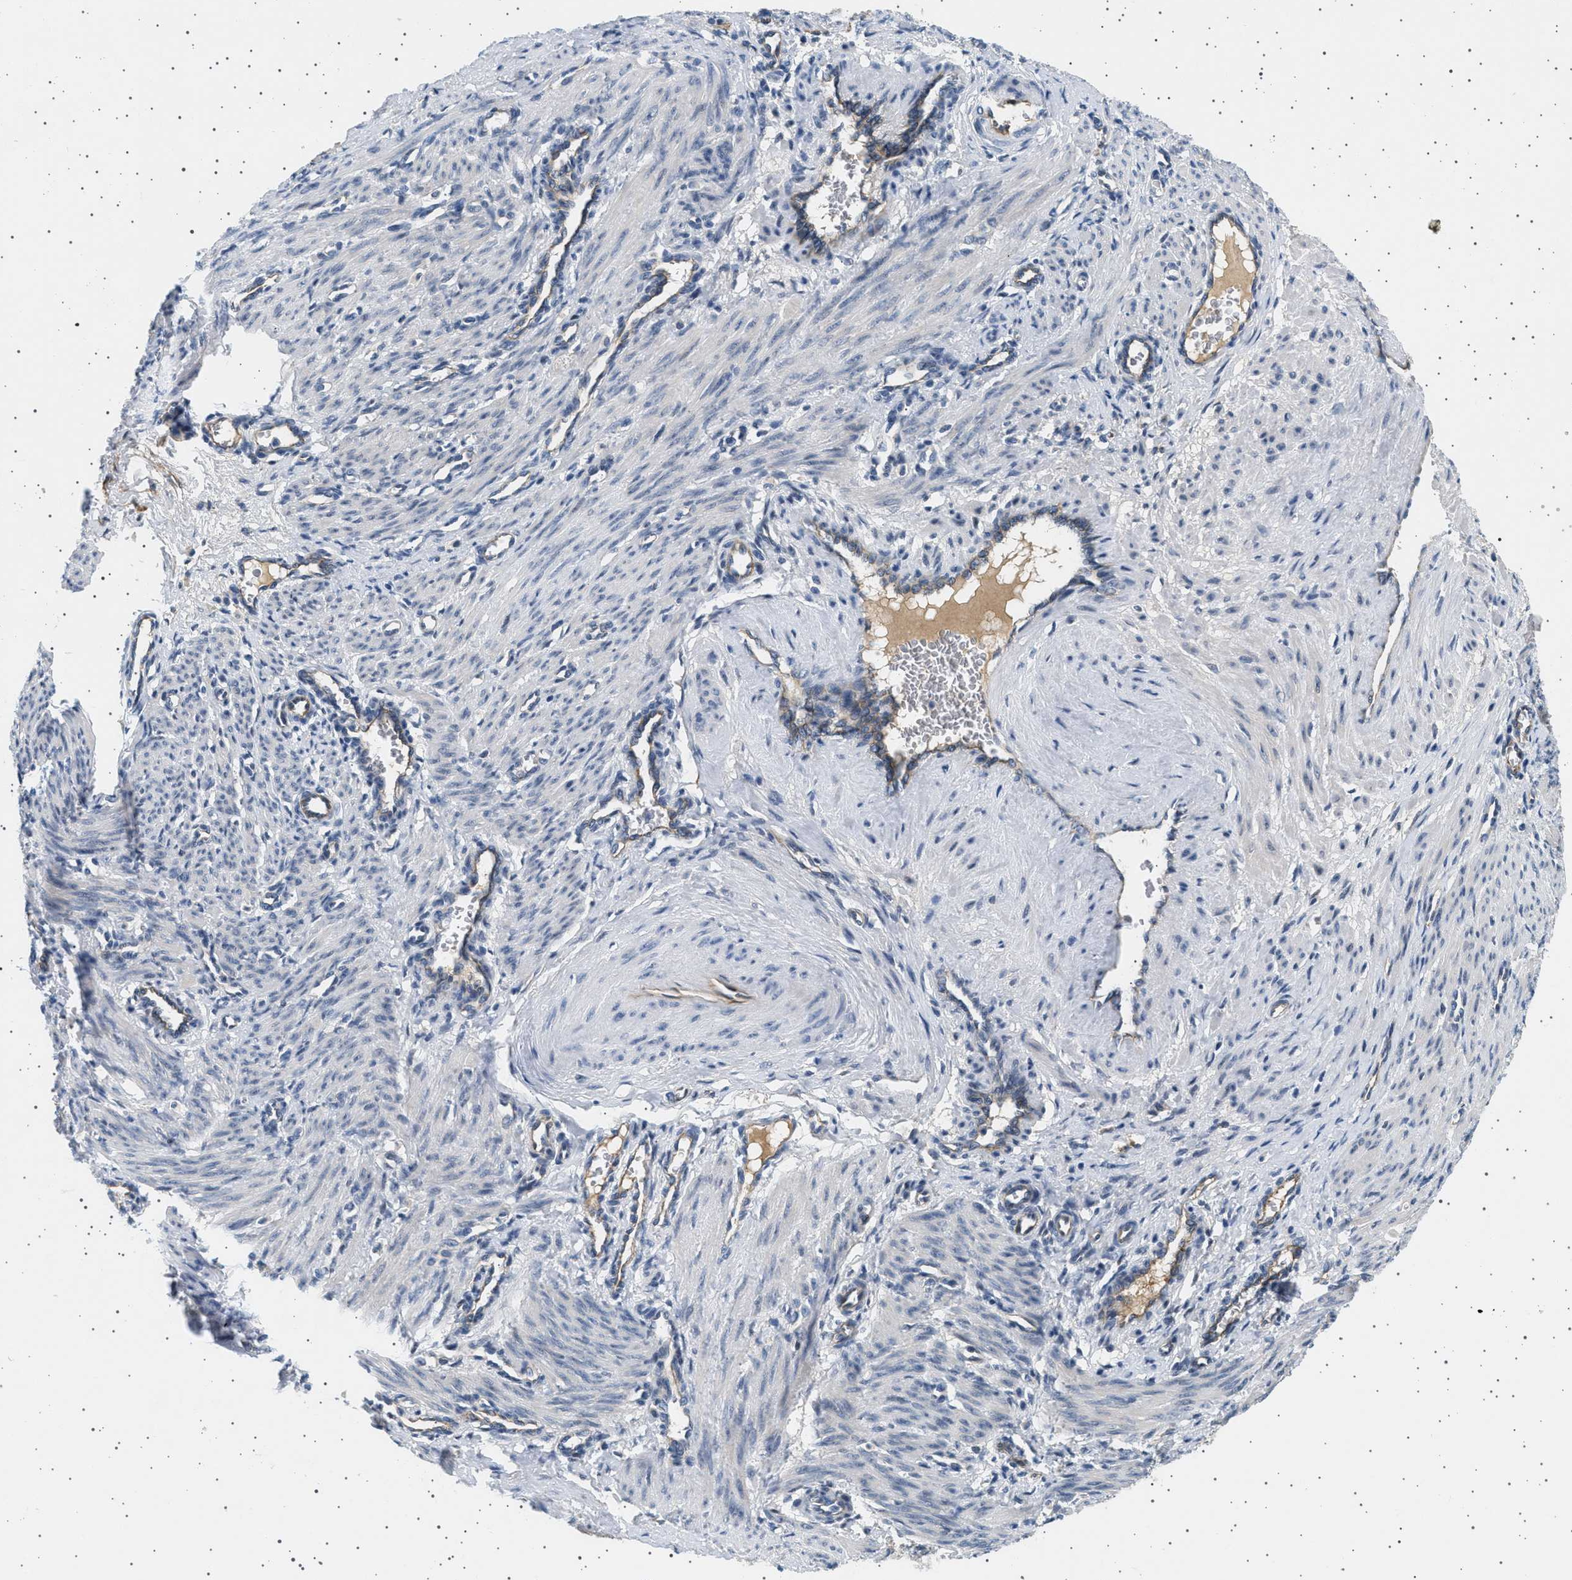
{"staining": {"intensity": "weak", "quantity": "<25%", "location": "cytoplasmic/membranous"}, "tissue": "smooth muscle", "cell_type": "Smooth muscle cells", "image_type": "normal", "snomed": [{"axis": "morphology", "description": "Normal tissue, NOS"}, {"axis": "topography", "description": "Endometrium"}], "caption": "The micrograph shows no significant expression in smooth muscle cells of smooth muscle. The staining is performed using DAB brown chromogen with nuclei counter-stained in using hematoxylin.", "gene": "PLPP6", "patient": {"sex": "female", "age": 33}}